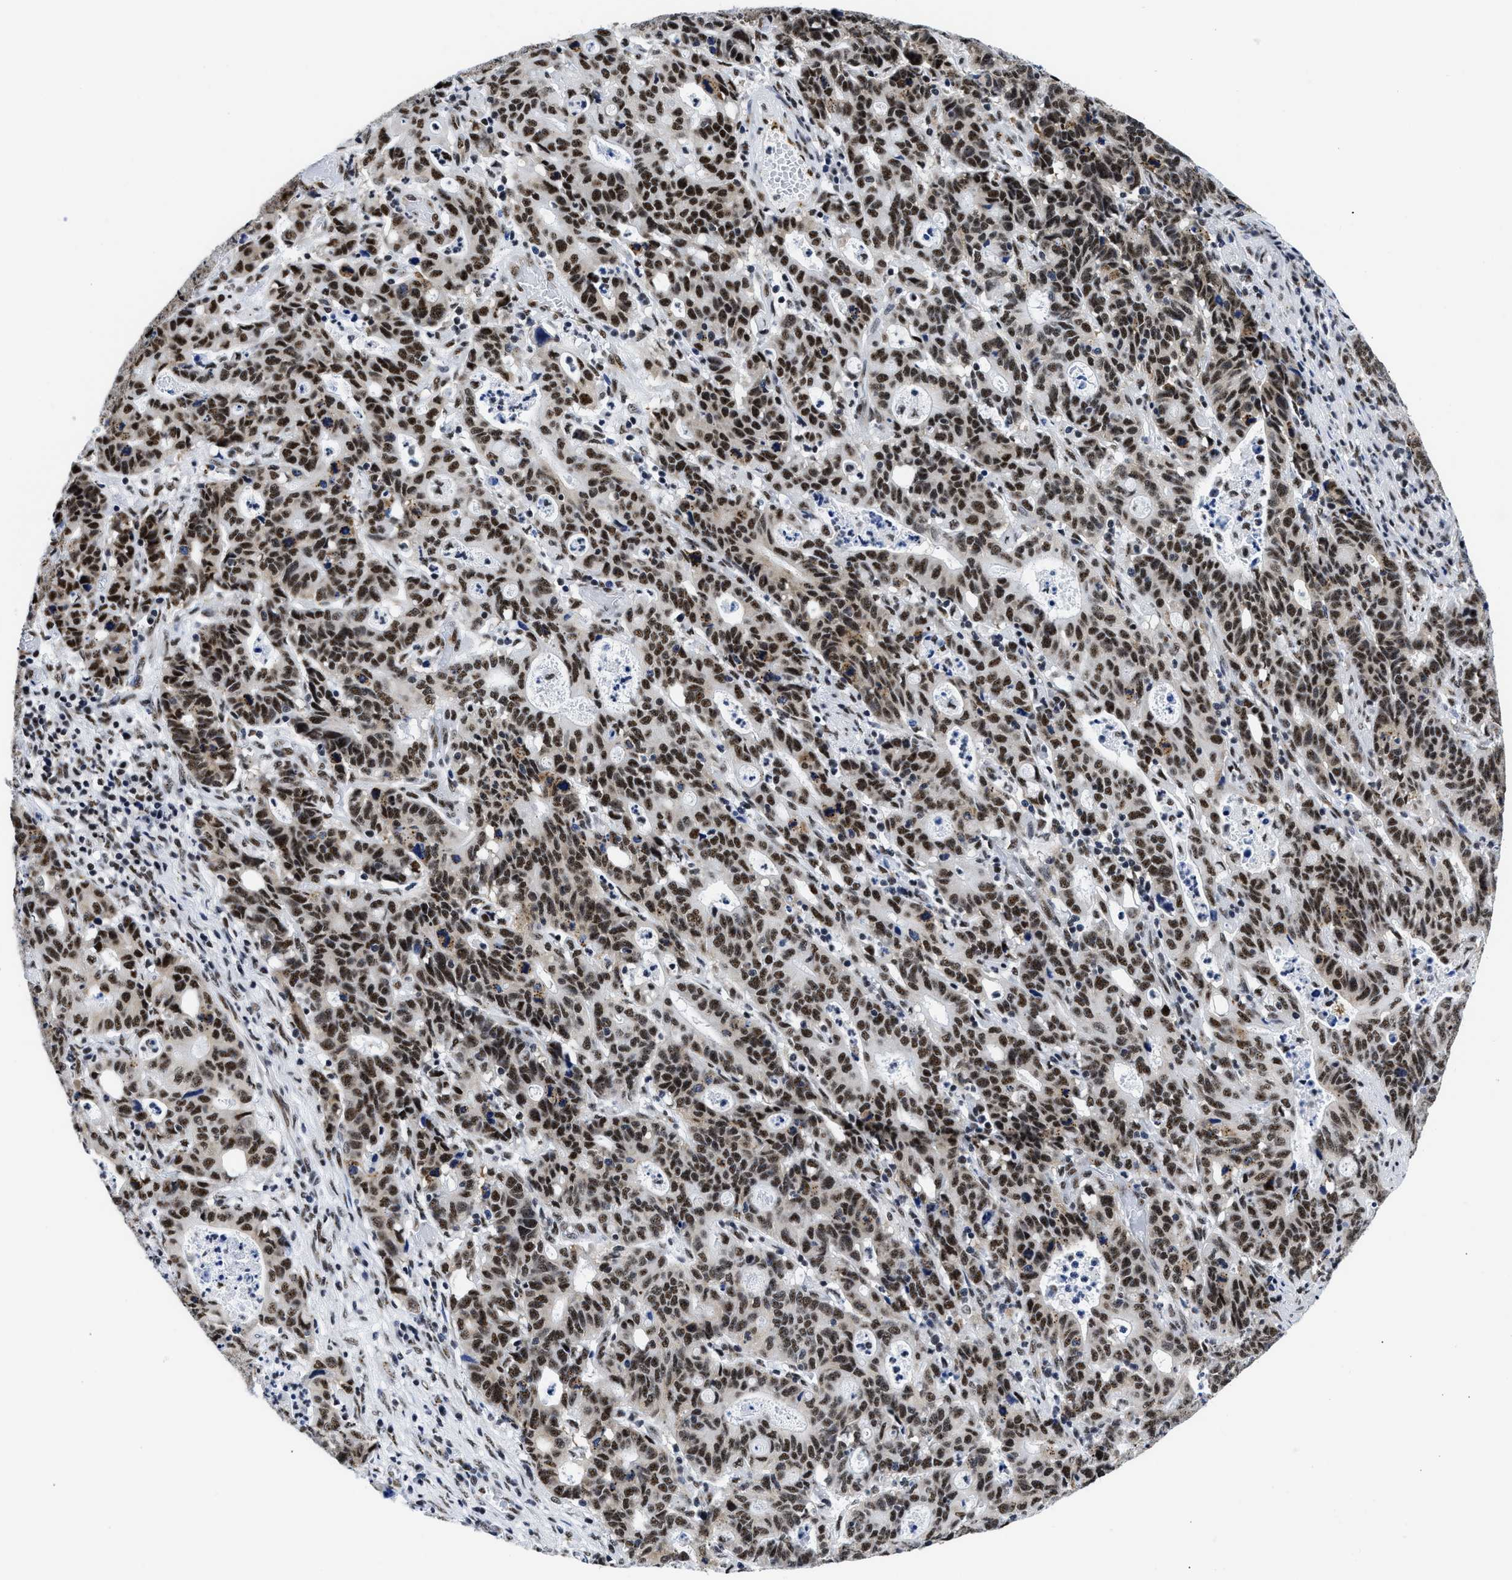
{"staining": {"intensity": "strong", "quantity": ">75%", "location": "nuclear"}, "tissue": "stomach cancer", "cell_type": "Tumor cells", "image_type": "cancer", "snomed": [{"axis": "morphology", "description": "Adenocarcinoma, NOS"}, {"axis": "topography", "description": "Stomach, upper"}], "caption": "High-power microscopy captured an IHC micrograph of stomach cancer, revealing strong nuclear expression in about >75% of tumor cells.", "gene": "RBM8A", "patient": {"sex": "male", "age": 69}}